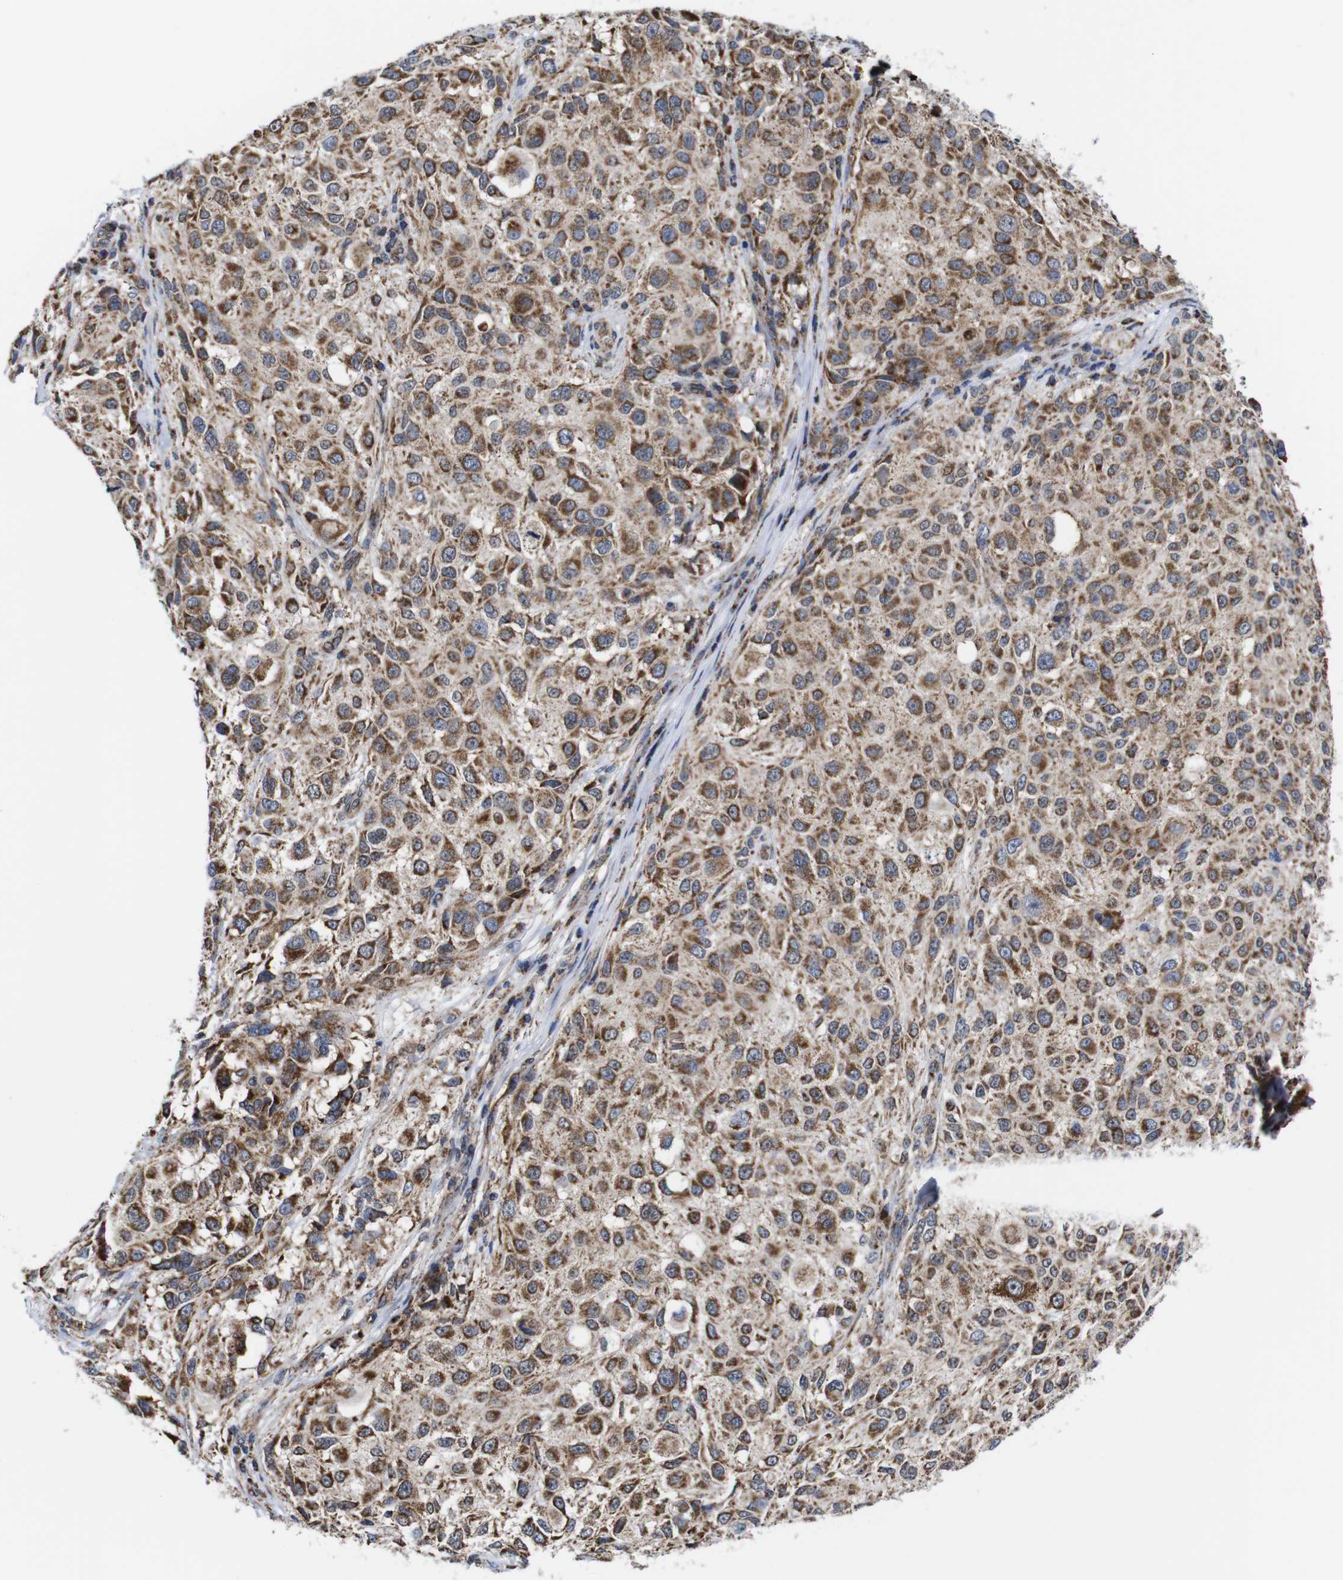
{"staining": {"intensity": "moderate", "quantity": ">75%", "location": "cytoplasmic/membranous"}, "tissue": "melanoma", "cell_type": "Tumor cells", "image_type": "cancer", "snomed": [{"axis": "morphology", "description": "Necrosis, NOS"}, {"axis": "morphology", "description": "Malignant melanoma, NOS"}, {"axis": "topography", "description": "Skin"}], "caption": "Melanoma stained for a protein exhibits moderate cytoplasmic/membranous positivity in tumor cells. The staining is performed using DAB brown chromogen to label protein expression. The nuclei are counter-stained blue using hematoxylin.", "gene": "C17orf80", "patient": {"sex": "female", "age": 87}}